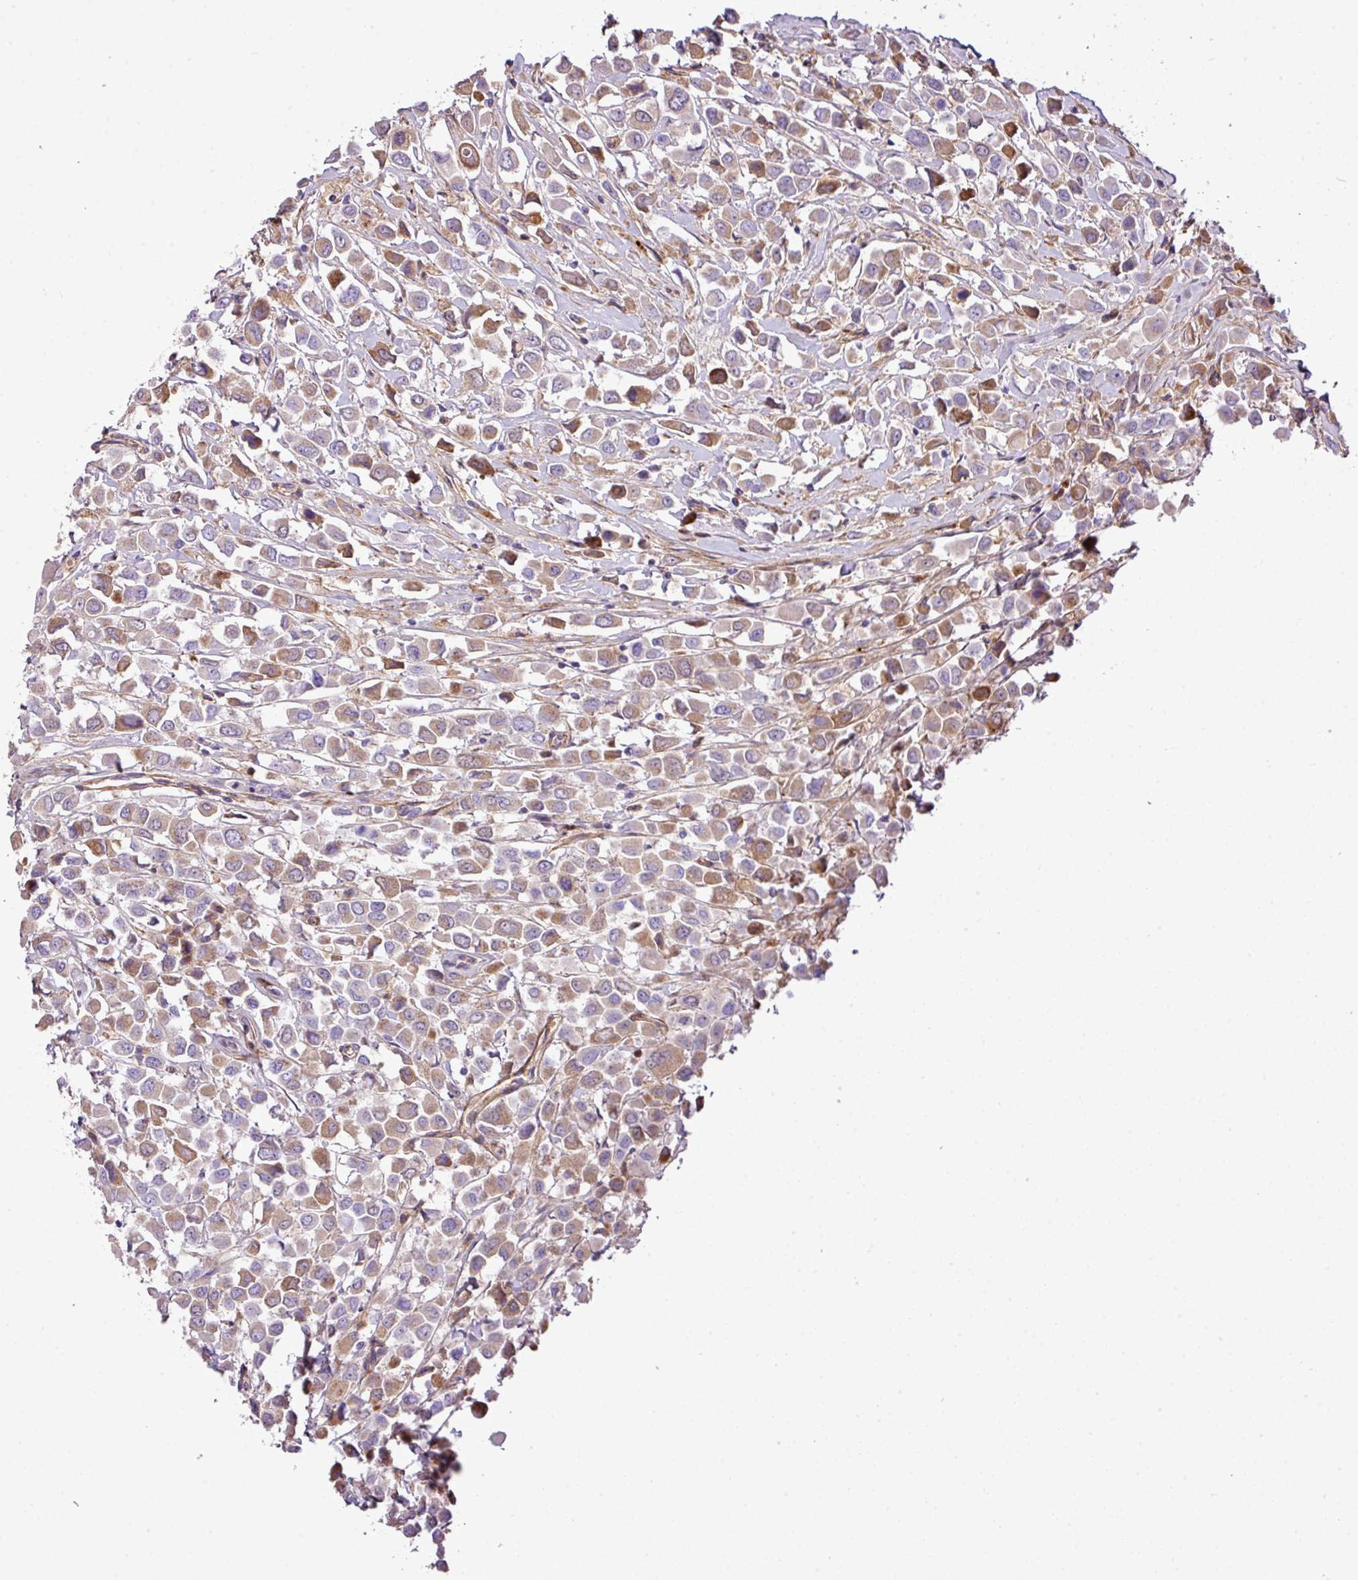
{"staining": {"intensity": "moderate", "quantity": "25%-75%", "location": "cytoplasmic/membranous"}, "tissue": "breast cancer", "cell_type": "Tumor cells", "image_type": "cancer", "snomed": [{"axis": "morphology", "description": "Duct carcinoma"}, {"axis": "topography", "description": "Breast"}], "caption": "Breast cancer (invasive ductal carcinoma) tissue exhibits moderate cytoplasmic/membranous staining in approximately 25%-75% of tumor cells, visualized by immunohistochemistry.", "gene": "CTXN2", "patient": {"sex": "female", "age": 61}}